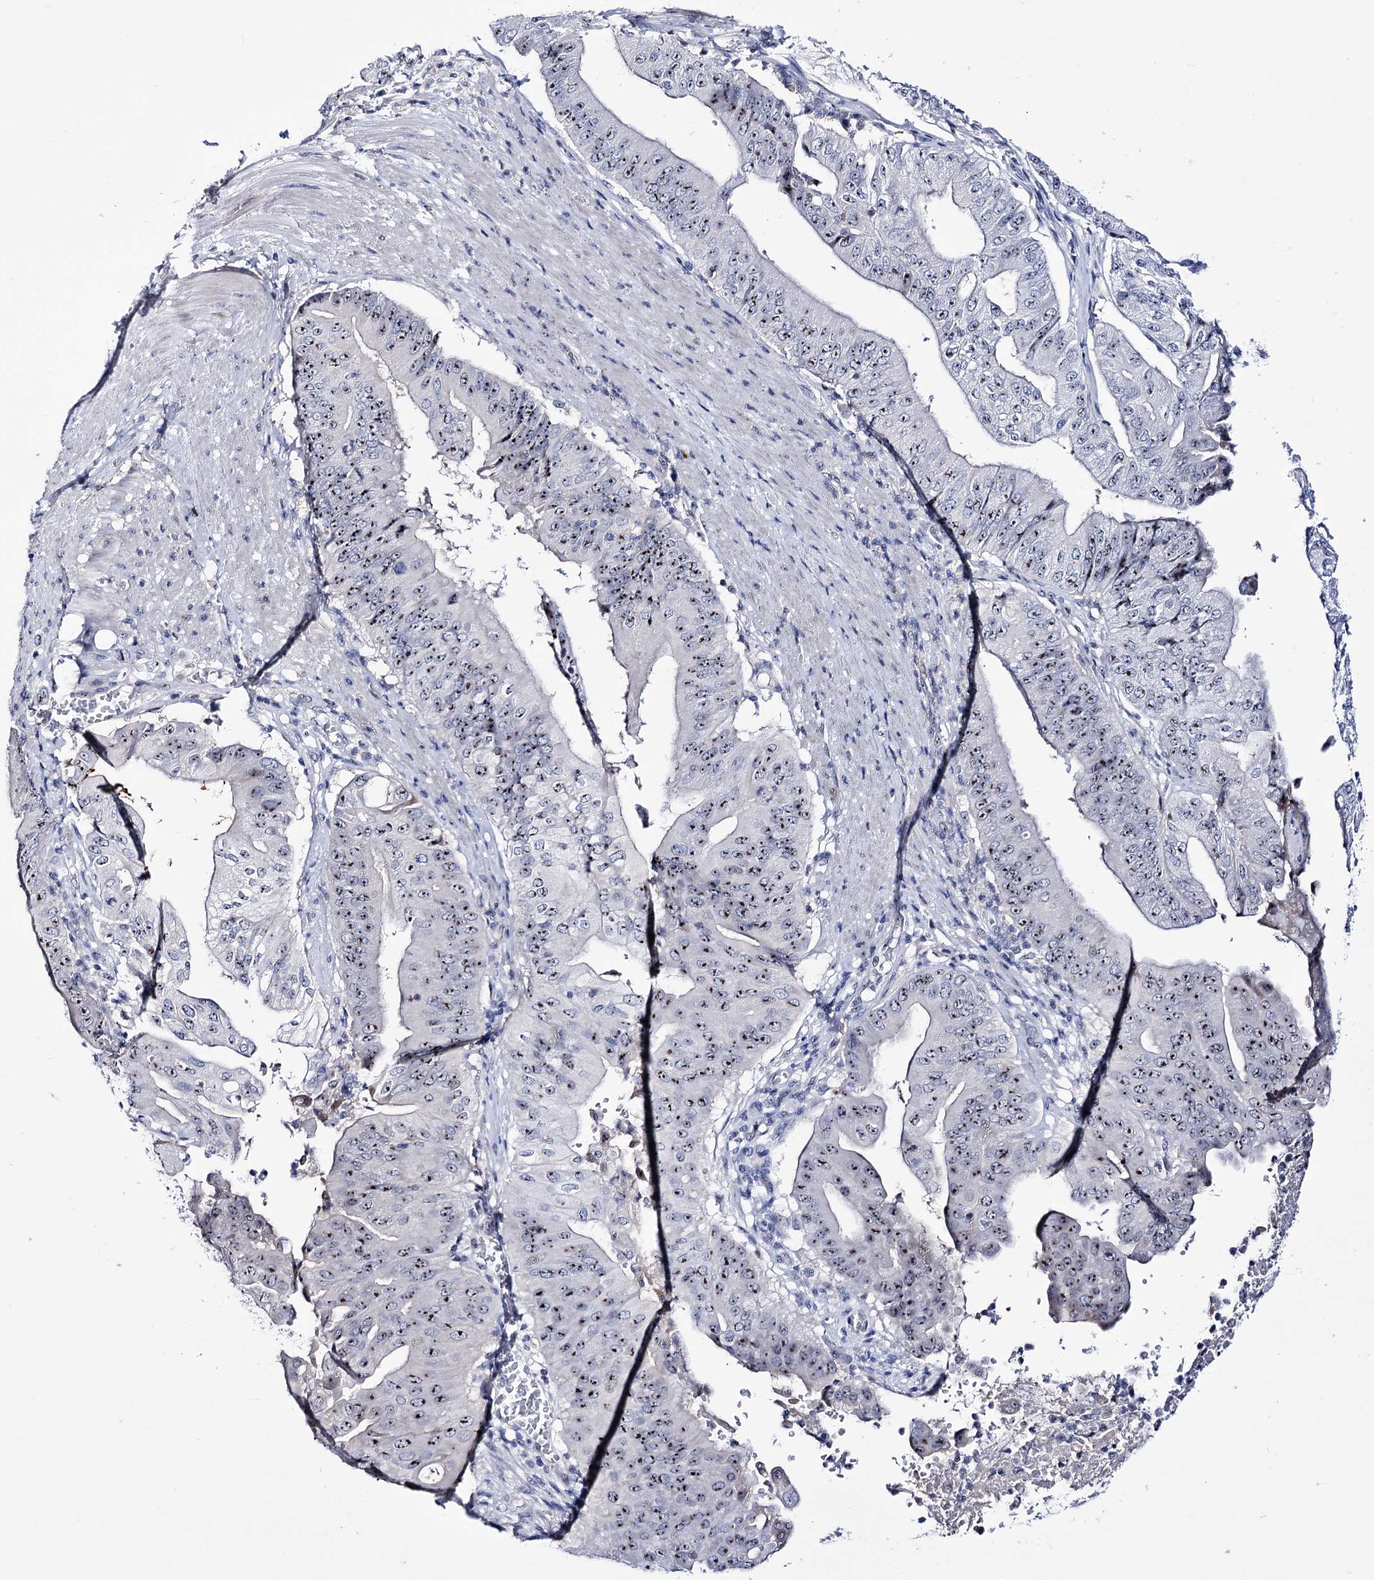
{"staining": {"intensity": "moderate", "quantity": ">75%", "location": "nuclear"}, "tissue": "pancreatic cancer", "cell_type": "Tumor cells", "image_type": "cancer", "snomed": [{"axis": "morphology", "description": "Adenocarcinoma, NOS"}, {"axis": "topography", "description": "Pancreas"}], "caption": "Brown immunohistochemical staining in human pancreatic adenocarcinoma exhibits moderate nuclear positivity in about >75% of tumor cells.", "gene": "PCGF5", "patient": {"sex": "female", "age": 77}}